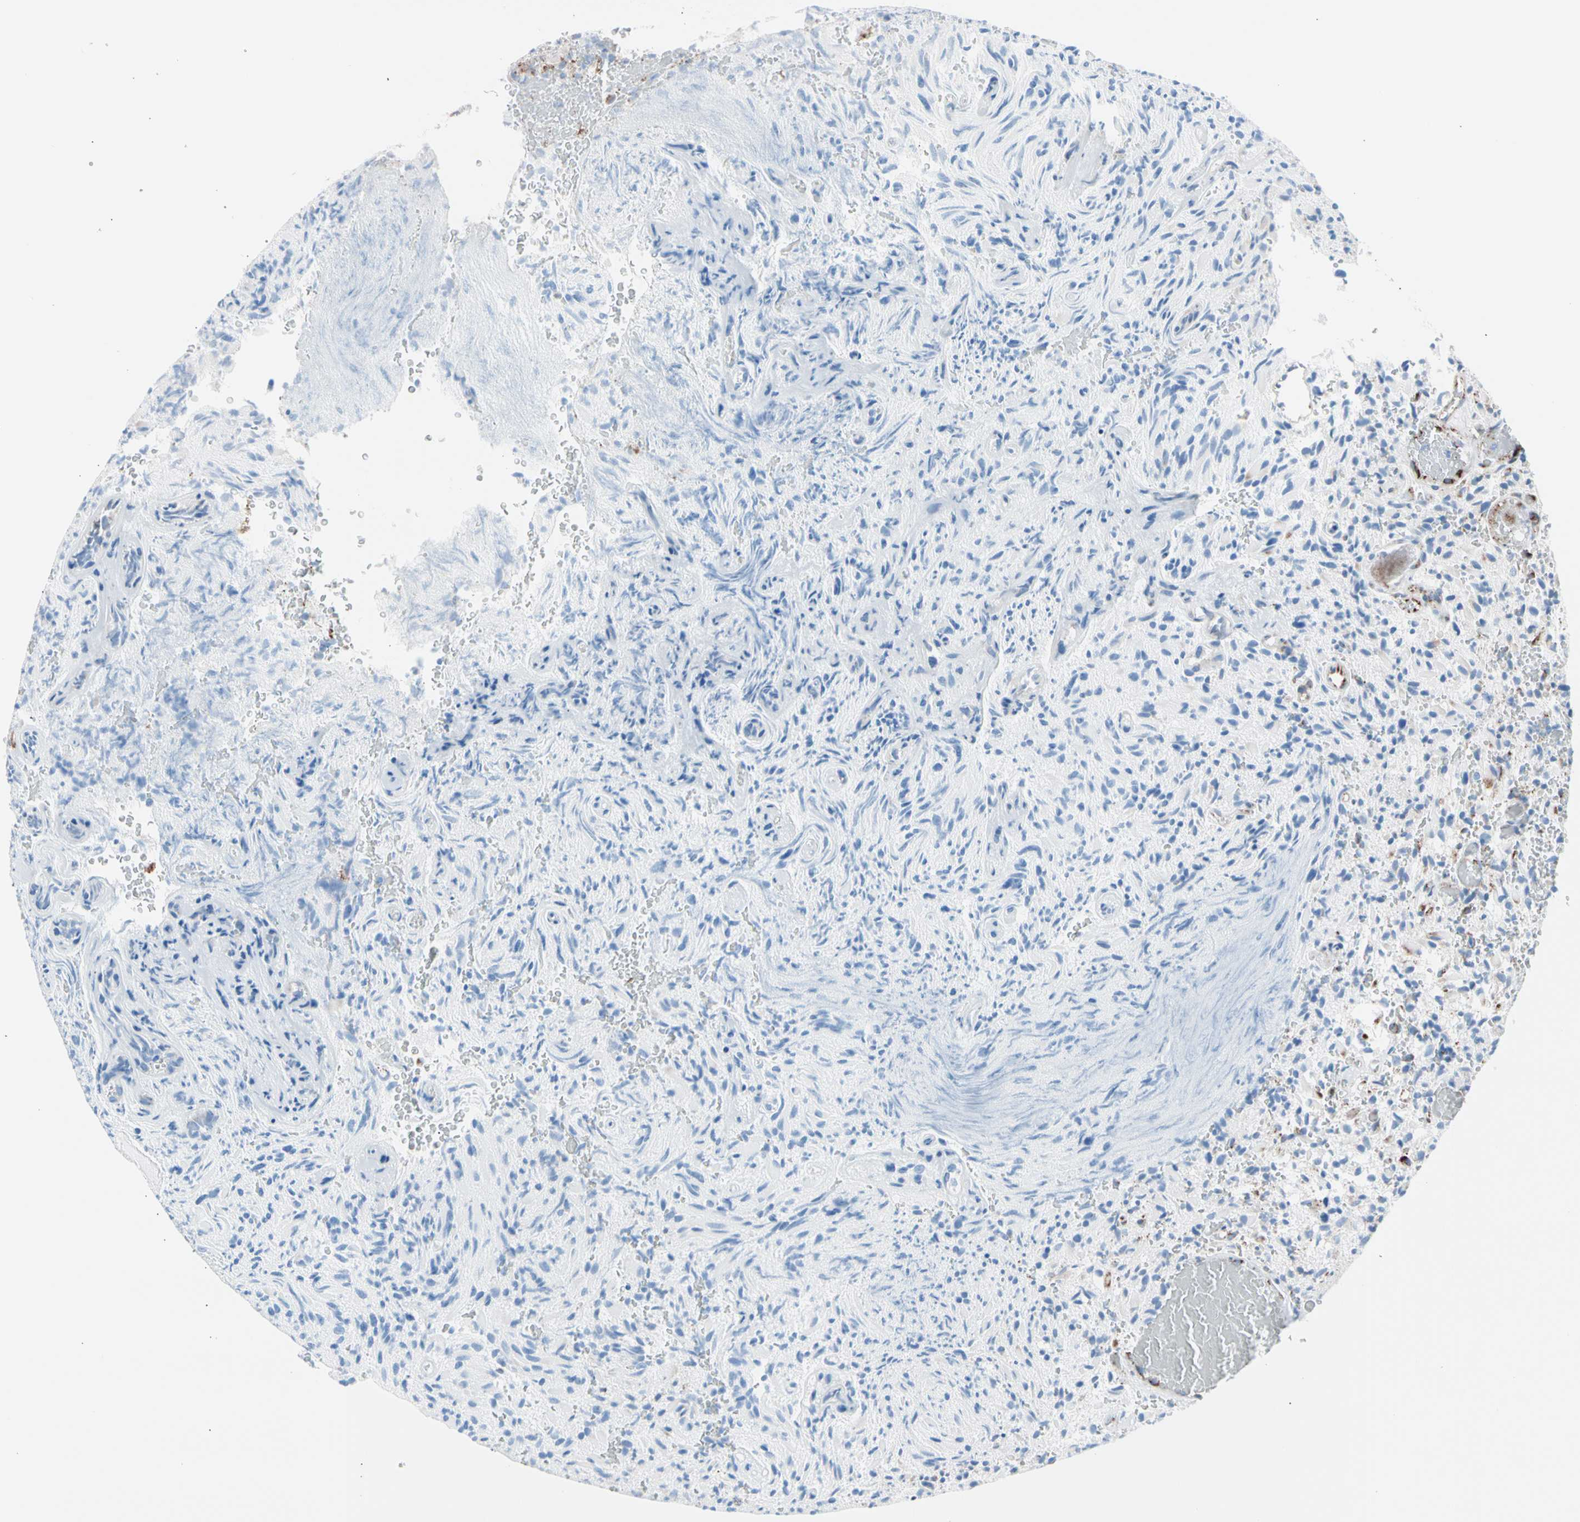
{"staining": {"intensity": "negative", "quantity": "none", "location": "none"}, "tissue": "glioma", "cell_type": "Tumor cells", "image_type": "cancer", "snomed": [{"axis": "morphology", "description": "Glioma, malignant, High grade"}, {"axis": "topography", "description": "Brain"}], "caption": "Glioma stained for a protein using immunohistochemistry (IHC) shows no expression tumor cells.", "gene": "HK1", "patient": {"sex": "male", "age": 71}}